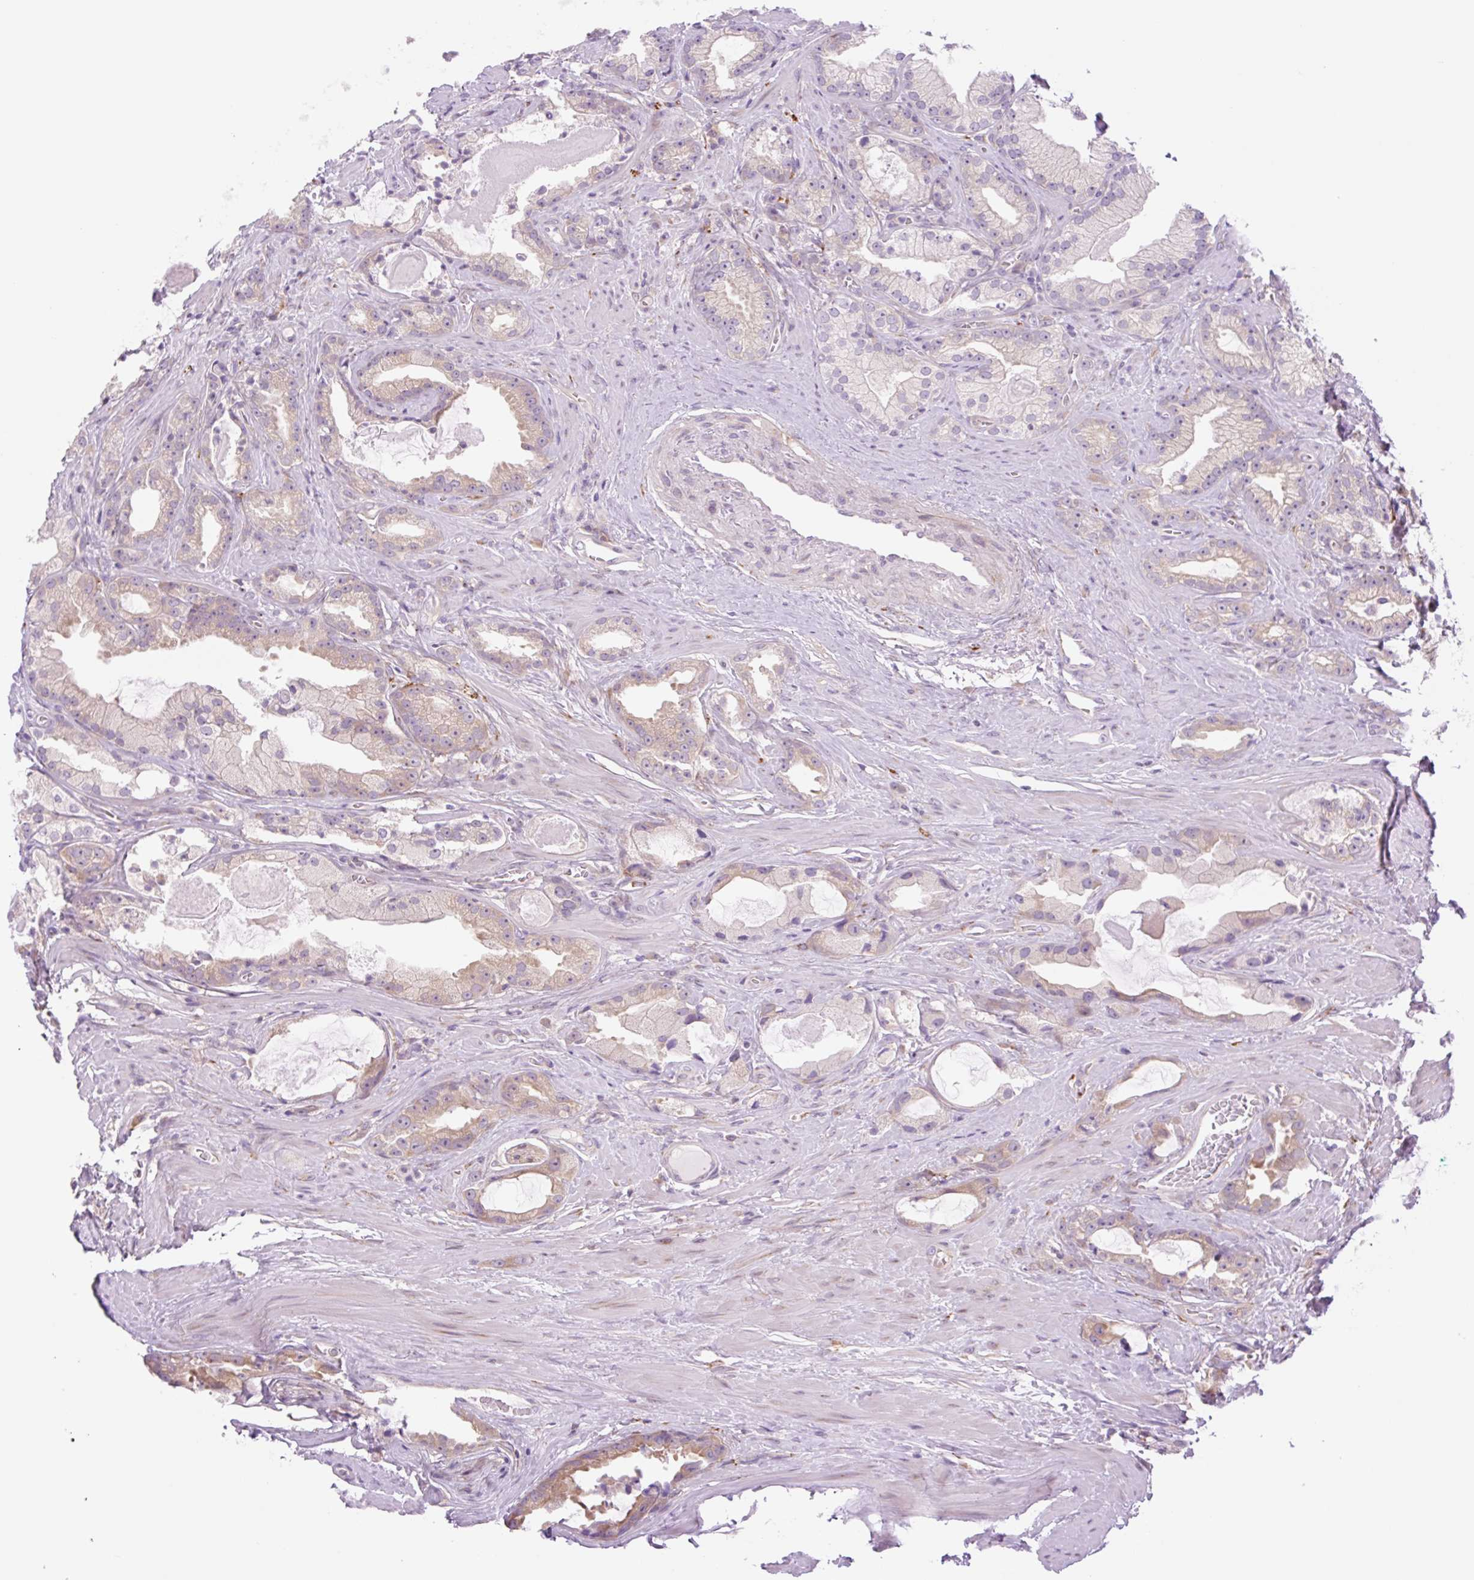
{"staining": {"intensity": "weak", "quantity": "25%-75%", "location": "cytoplasmic/membranous"}, "tissue": "prostate cancer", "cell_type": "Tumor cells", "image_type": "cancer", "snomed": [{"axis": "morphology", "description": "Adenocarcinoma, High grade"}, {"axis": "topography", "description": "Prostate"}], "caption": "A brown stain shows weak cytoplasmic/membranous expression of a protein in prostate high-grade adenocarcinoma tumor cells. The protein is stained brown, and the nuclei are stained in blue (DAB IHC with brightfield microscopy, high magnification).", "gene": "COL5A1", "patient": {"sex": "male", "age": 68}}